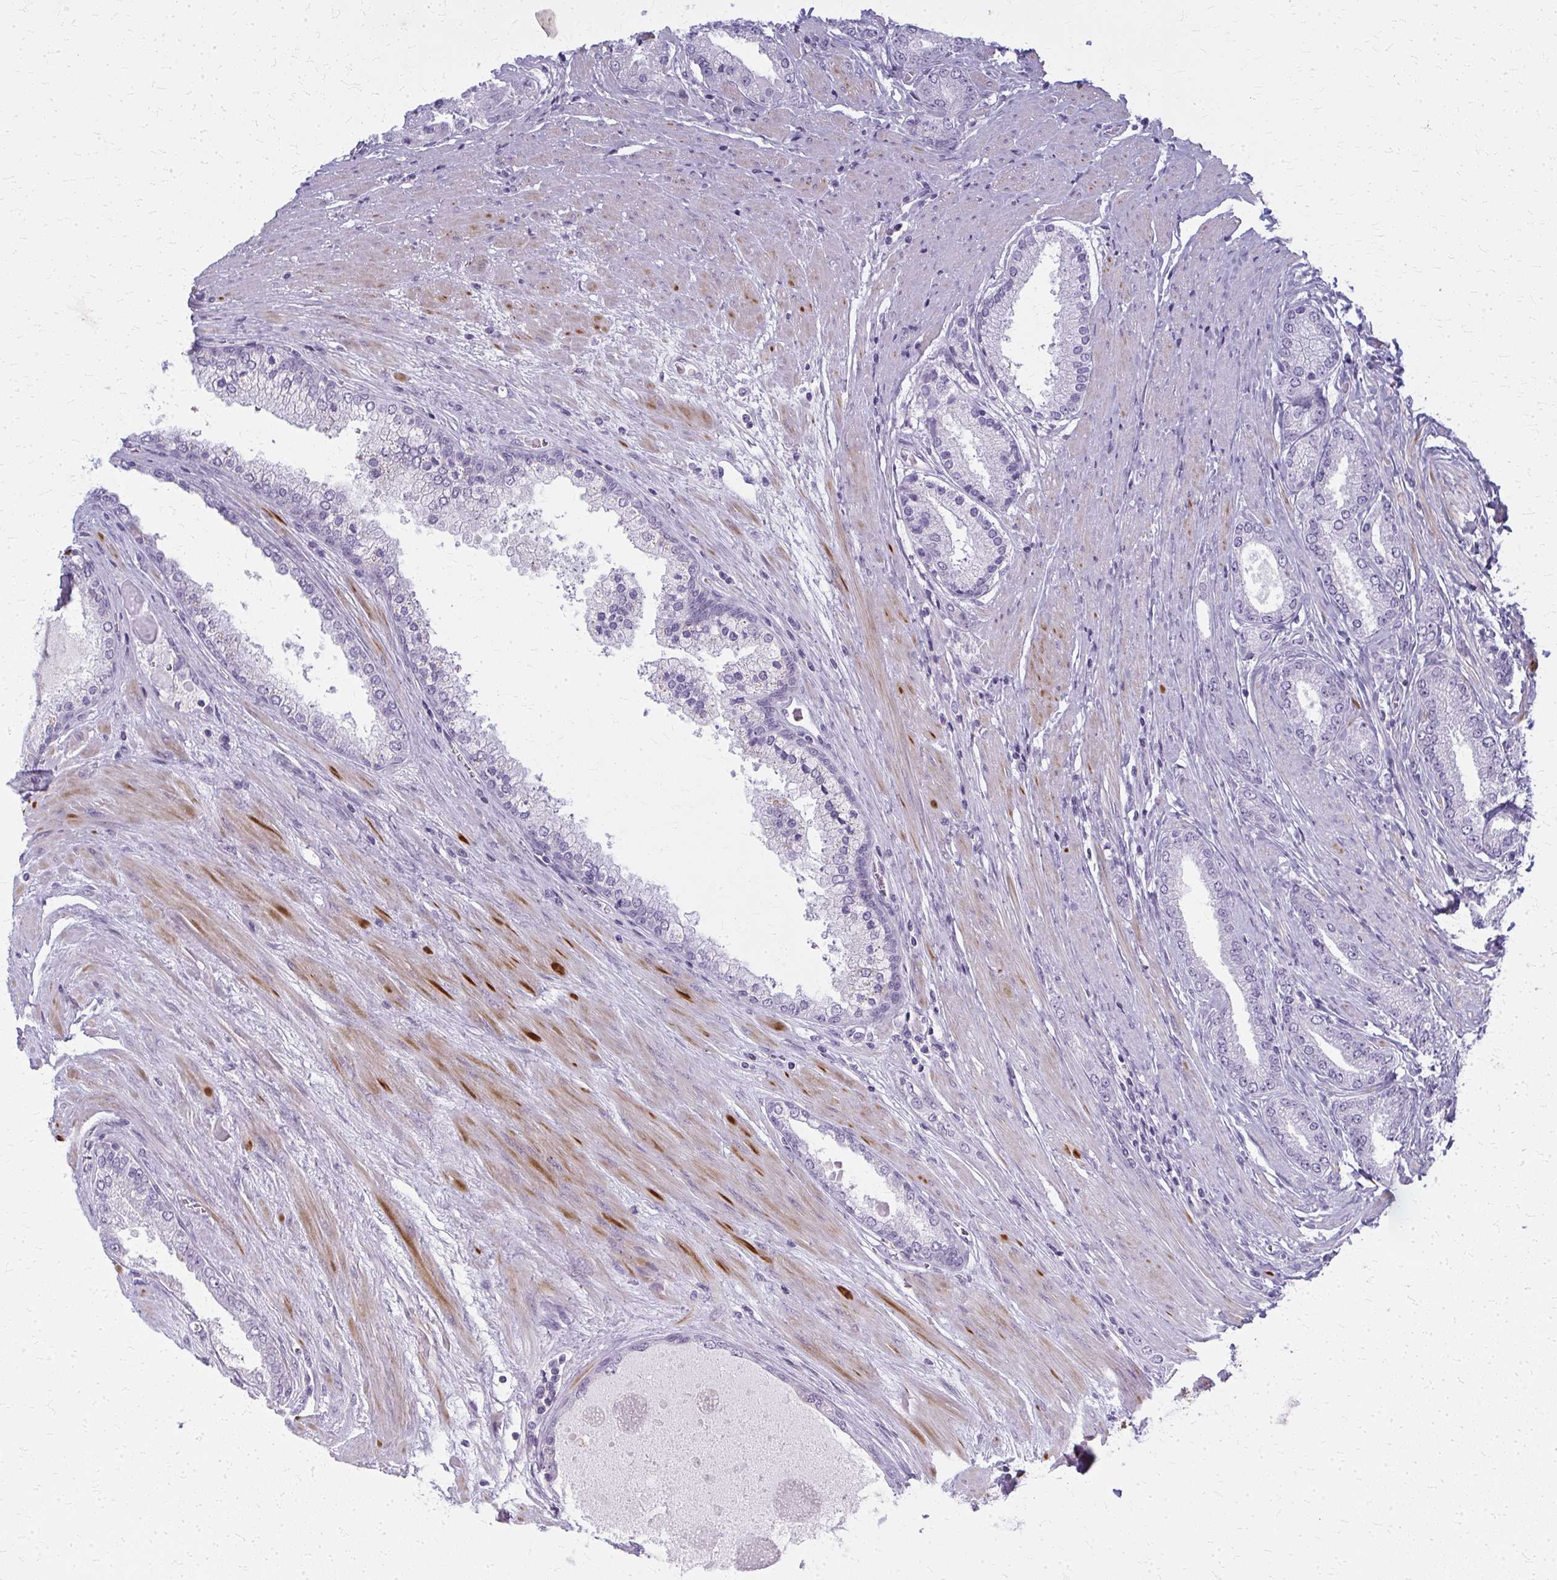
{"staining": {"intensity": "negative", "quantity": "none", "location": "none"}, "tissue": "prostate cancer", "cell_type": "Tumor cells", "image_type": "cancer", "snomed": [{"axis": "morphology", "description": "Adenocarcinoma, High grade"}, {"axis": "topography", "description": "Prostate"}], "caption": "This is an immunohistochemistry (IHC) micrograph of human prostate cancer. There is no staining in tumor cells.", "gene": "CASQ2", "patient": {"sex": "male", "age": 67}}